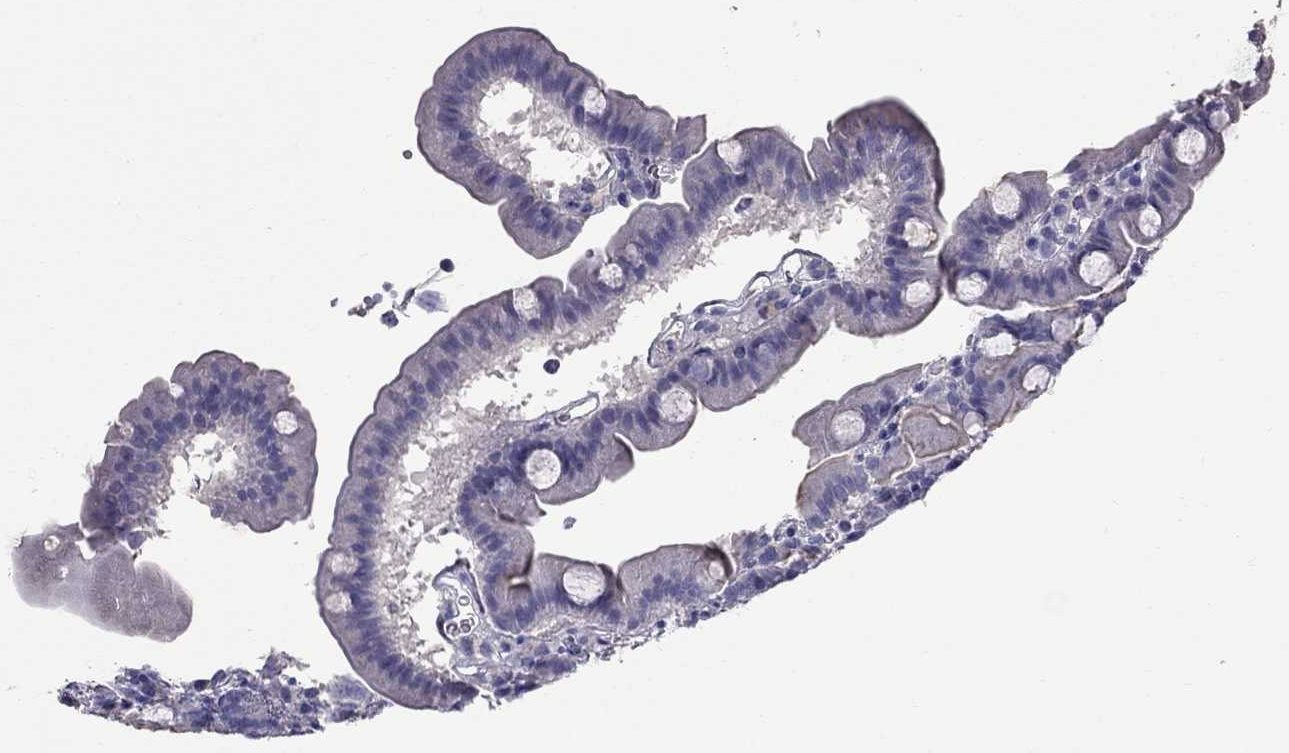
{"staining": {"intensity": "negative", "quantity": "none", "location": "none"}, "tissue": "duodenum", "cell_type": "Glandular cells", "image_type": "normal", "snomed": [{"axis": "morphology", "description": "Normal tissue, NOS"}, {"axis": "topography", "description": "Duodenum"}], "caption": "Immunohistochemistry image of unremarkable human duodenum stained for a protein (brown), which displays no staining in glandular cells. (DAB immunohistochemistry with hematoxylin counter stain).", "gene": "CFAP91", "patient": {"sex": "male", "age": 59}}